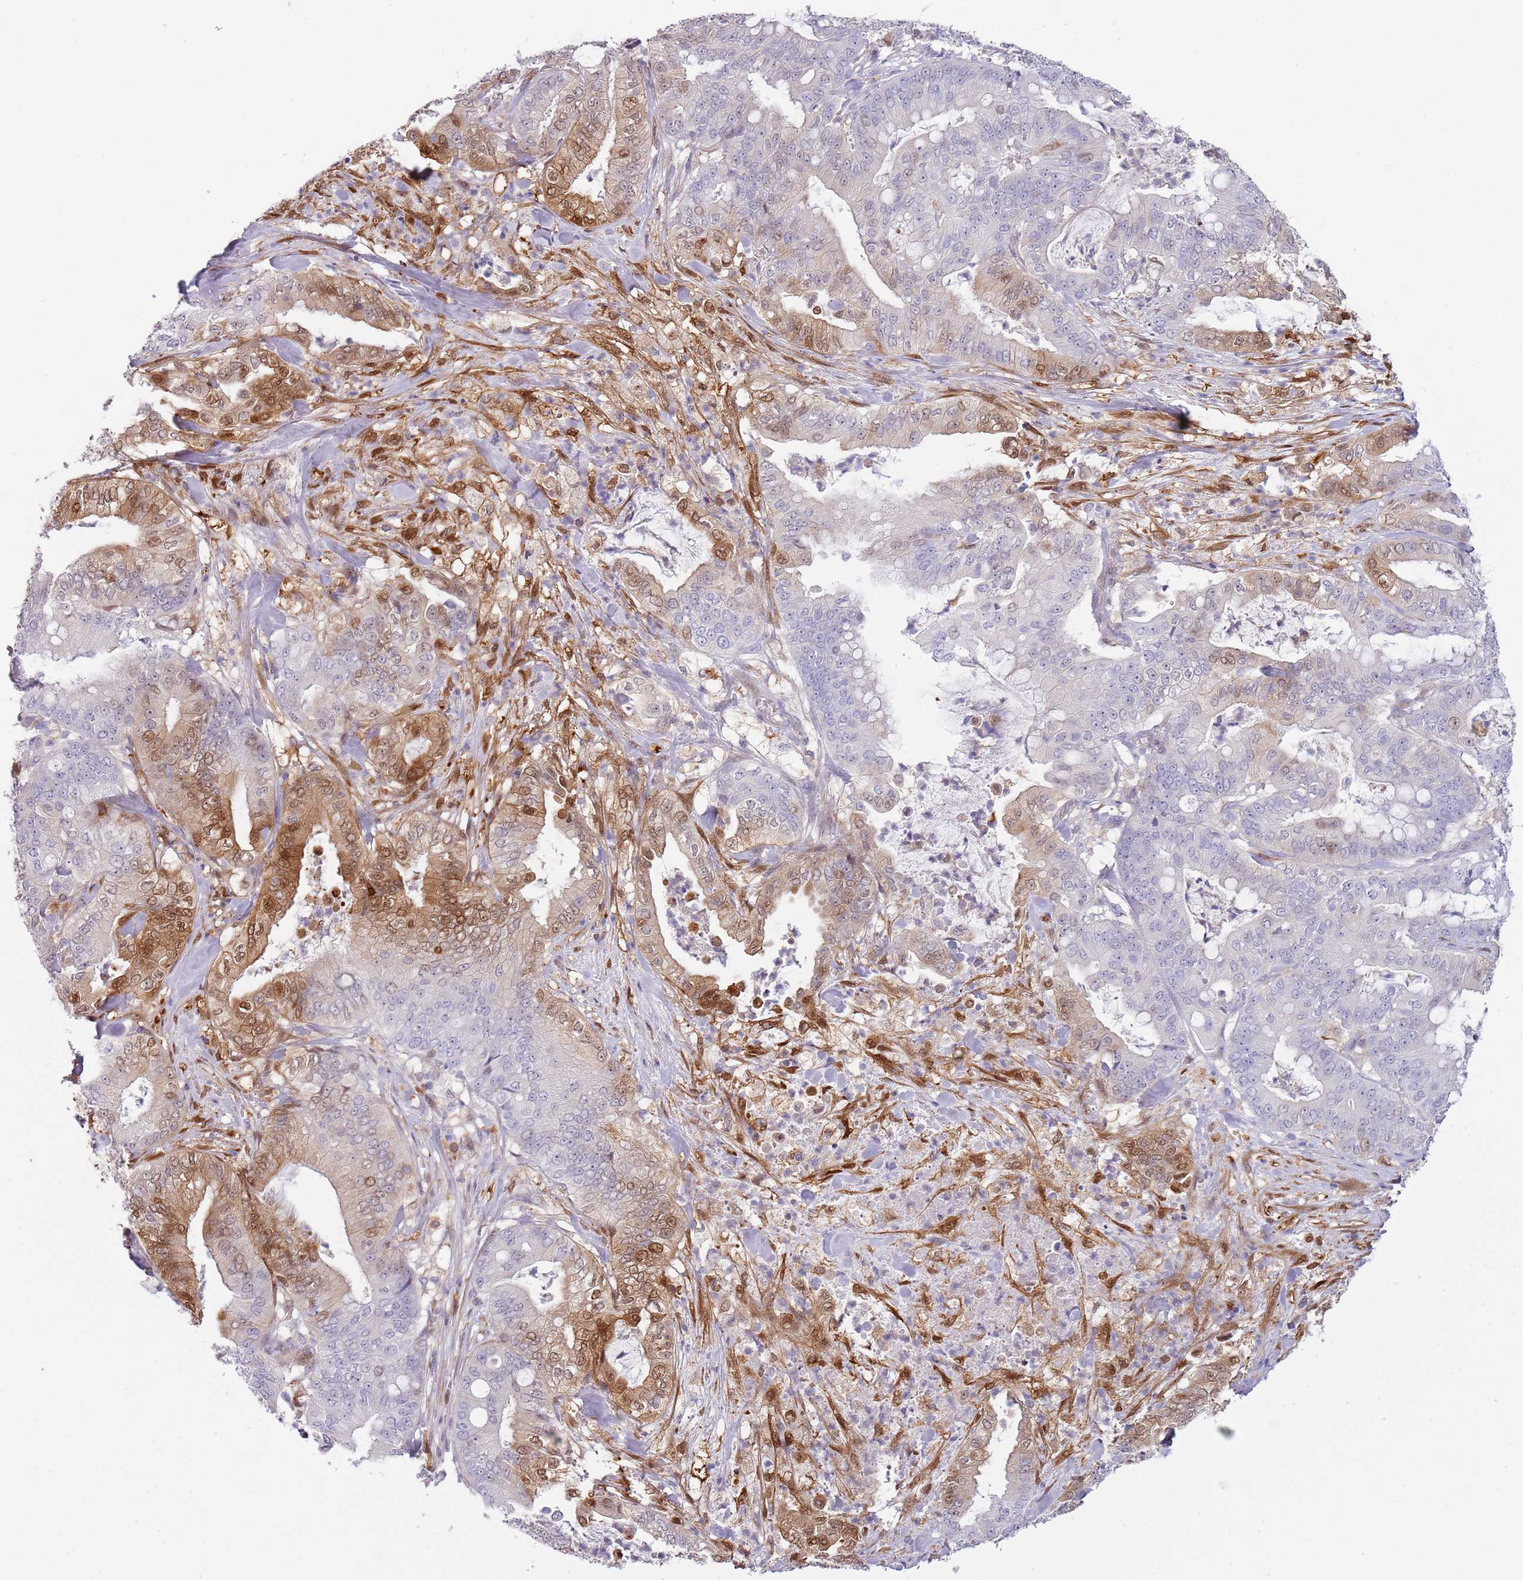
{"staining": {"intensity": "moderate", "quantity": "<25%", "location": "cytoplasmic/membranous,nuclear"}, "tissue": "pancreatic cancer", "cell_type": "Tumor cells", "image_type": "cancer", "snomed": [{"axis": "morphology", "description": "Adenocarcinoma, NOS"}, {"axis": "topography", "description": "Pancreas"}], "caption": "This is an image of immunohistochemistry staining of pancreatic adenocarcinoma, which shows moderate staining in the cytoplasmic/membranous and nuclear of tumor cells.", "gene": "NBPF6", "patient": {"sex": "male", "age": 71}}